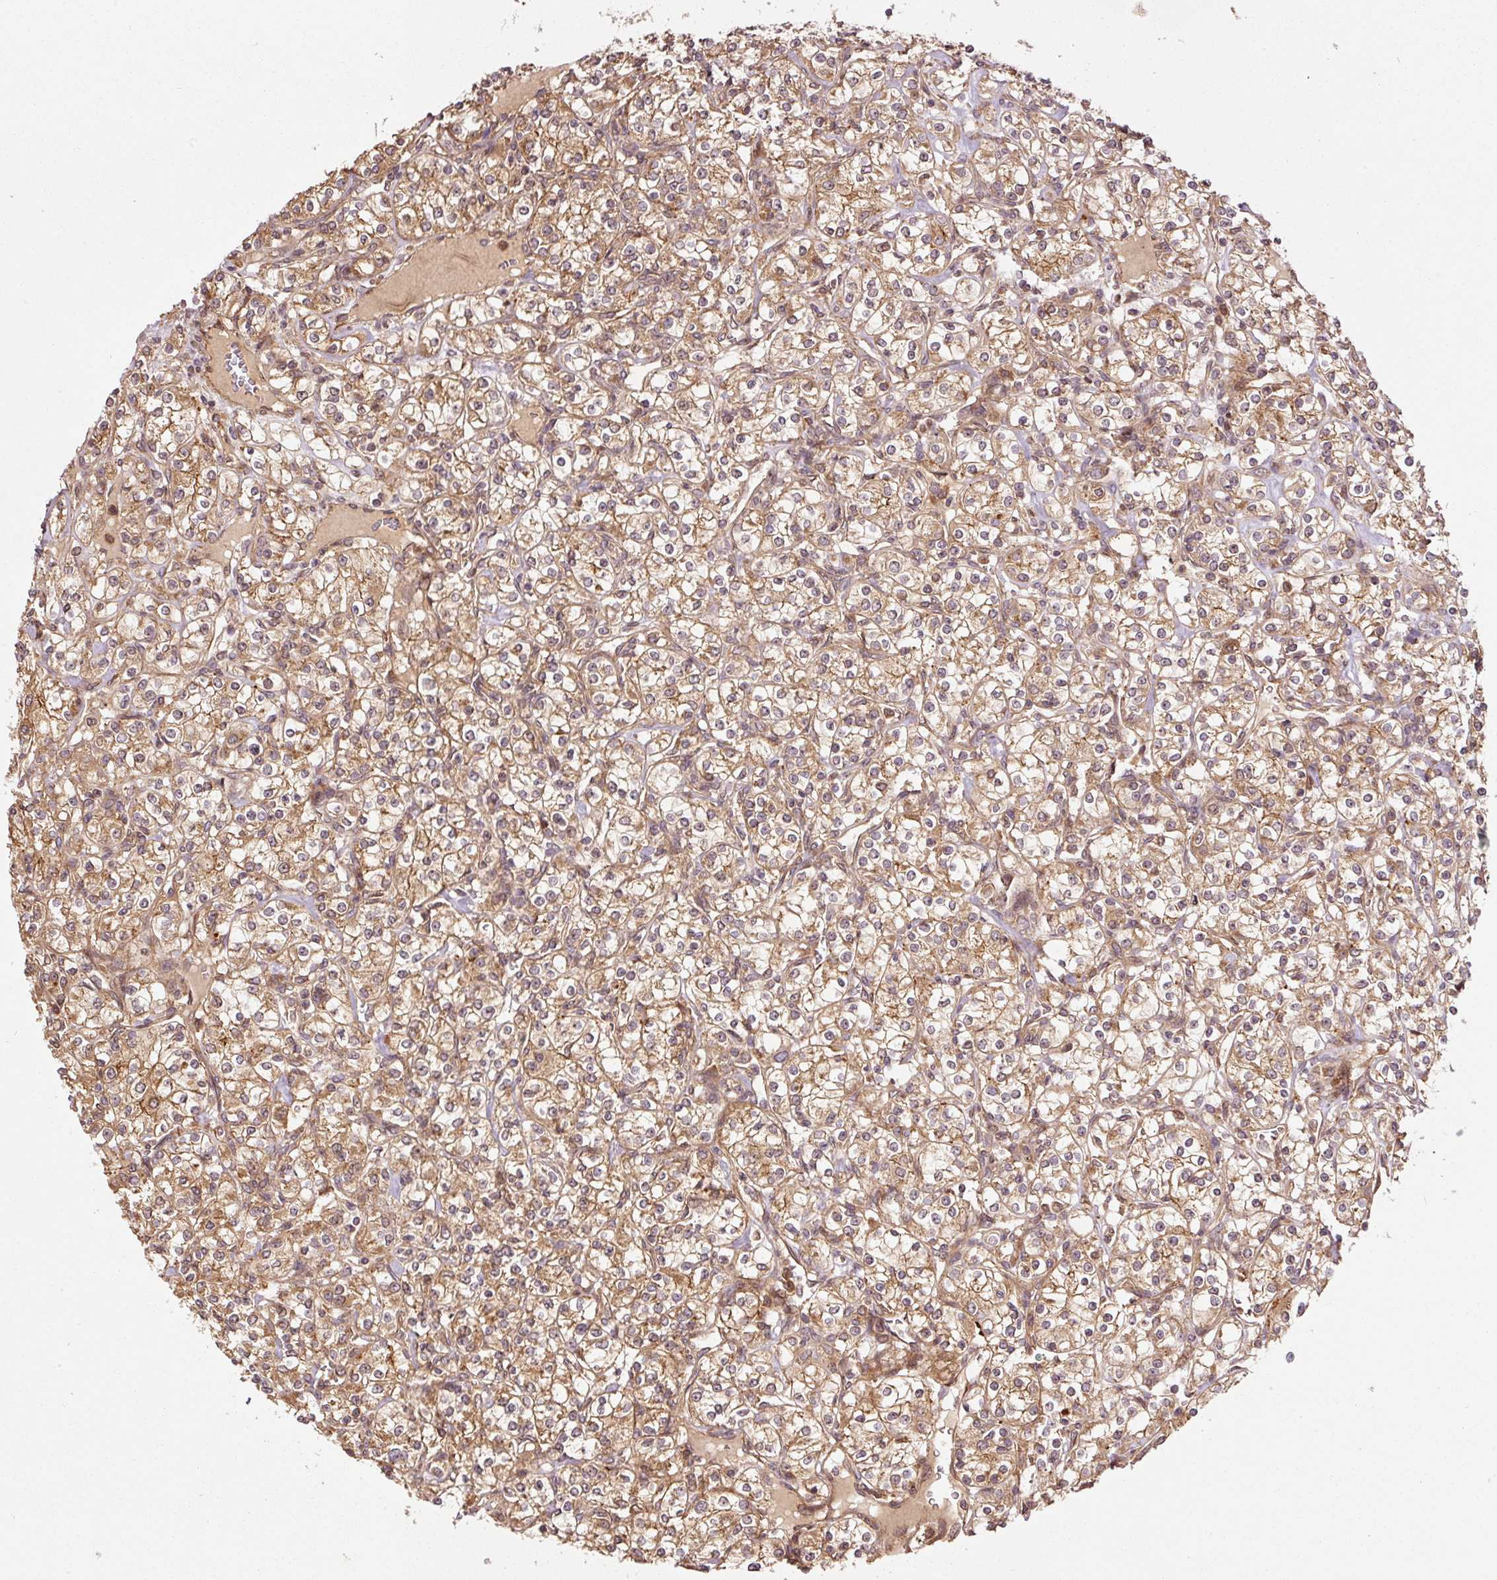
{"staining": {"intensity": "moderate", "quantity": ">75%", "location": "cytoplasmic/membranous"}, "tissue": "renal cancer", "cell_type": "Tumor cells", "image_type": "cancer", "snomed": [{"axis": "morphology", "description": "Adenocarcinoma, NOS"}, {"axis": "topography", "description": "Kidney"}], "caption": "Immunohistochemistry (DAB (3,3'-diaminobenzidine)) staining of renal cancer exhibits moderate cytoplasmic/membranous protein staining in approximately >75% of tumor cells. (DAB = brown stain, brightfield microscopy at high magnification).", "gene": "OXER1", "patient": {"sex": "male", "age": 77}}